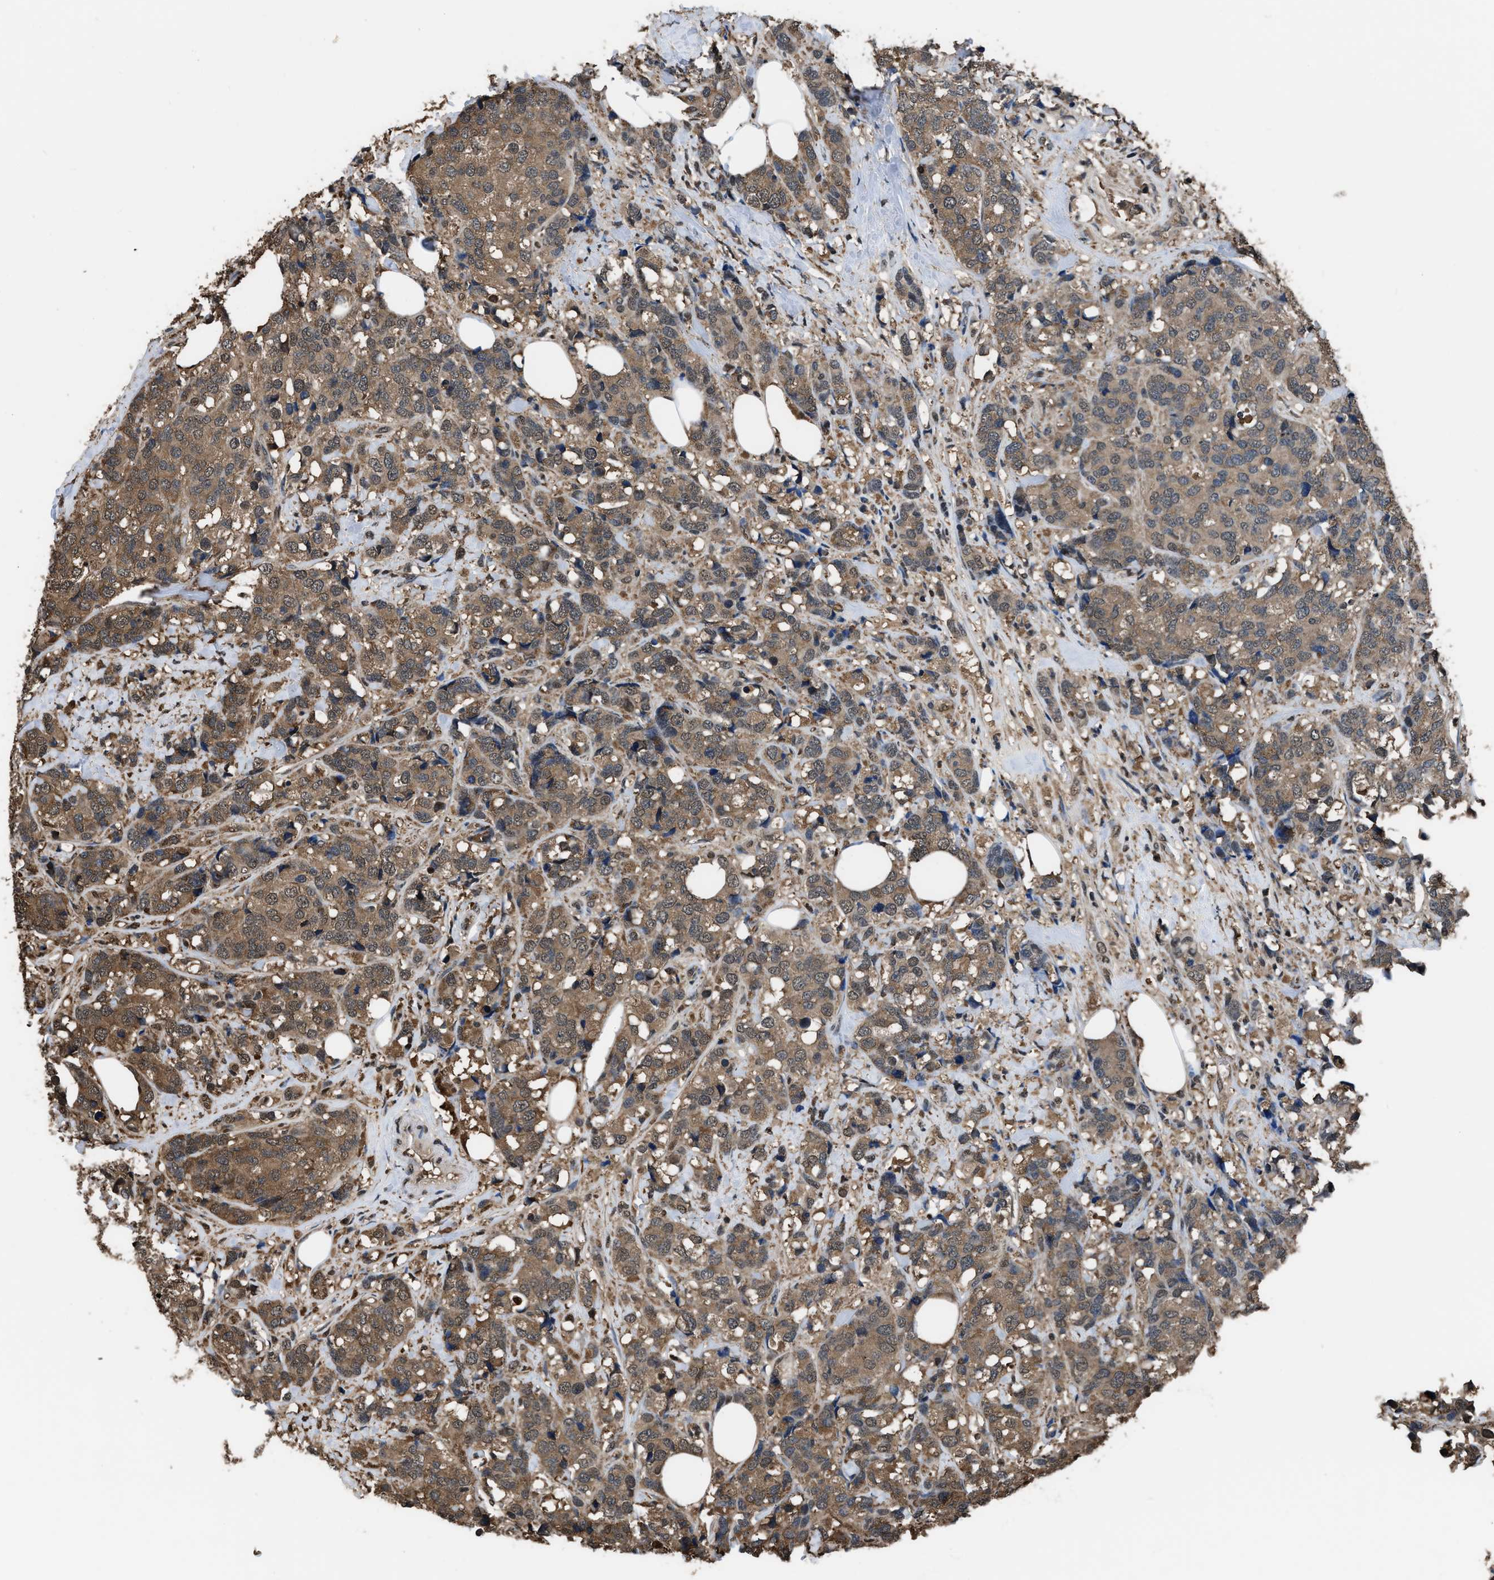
{"staining": {"intensity": "moderate", "quantity": ">75%", "location": "cytoplasmic/membranous"}, "tissue": "breast cancer", "cell_type": "Tumor cells", "image_type": "cancer", "snomed": [{"axis": "morphology", "description": "Lobular carcinoma"}, {"axis": "topography", "description": "Breast"}], "caption": "High-magnification brightfield microscopy of lobular carcinoma (breast) stained with DAB (brown) and counterstained with hematoxylin (blue). tumor cells exhibit moderate cytoplasmic/membranous expression is appreciated in about>75% of cells.", "gene": "FNTA", "patient": {"sex": "female", "age": 59}}